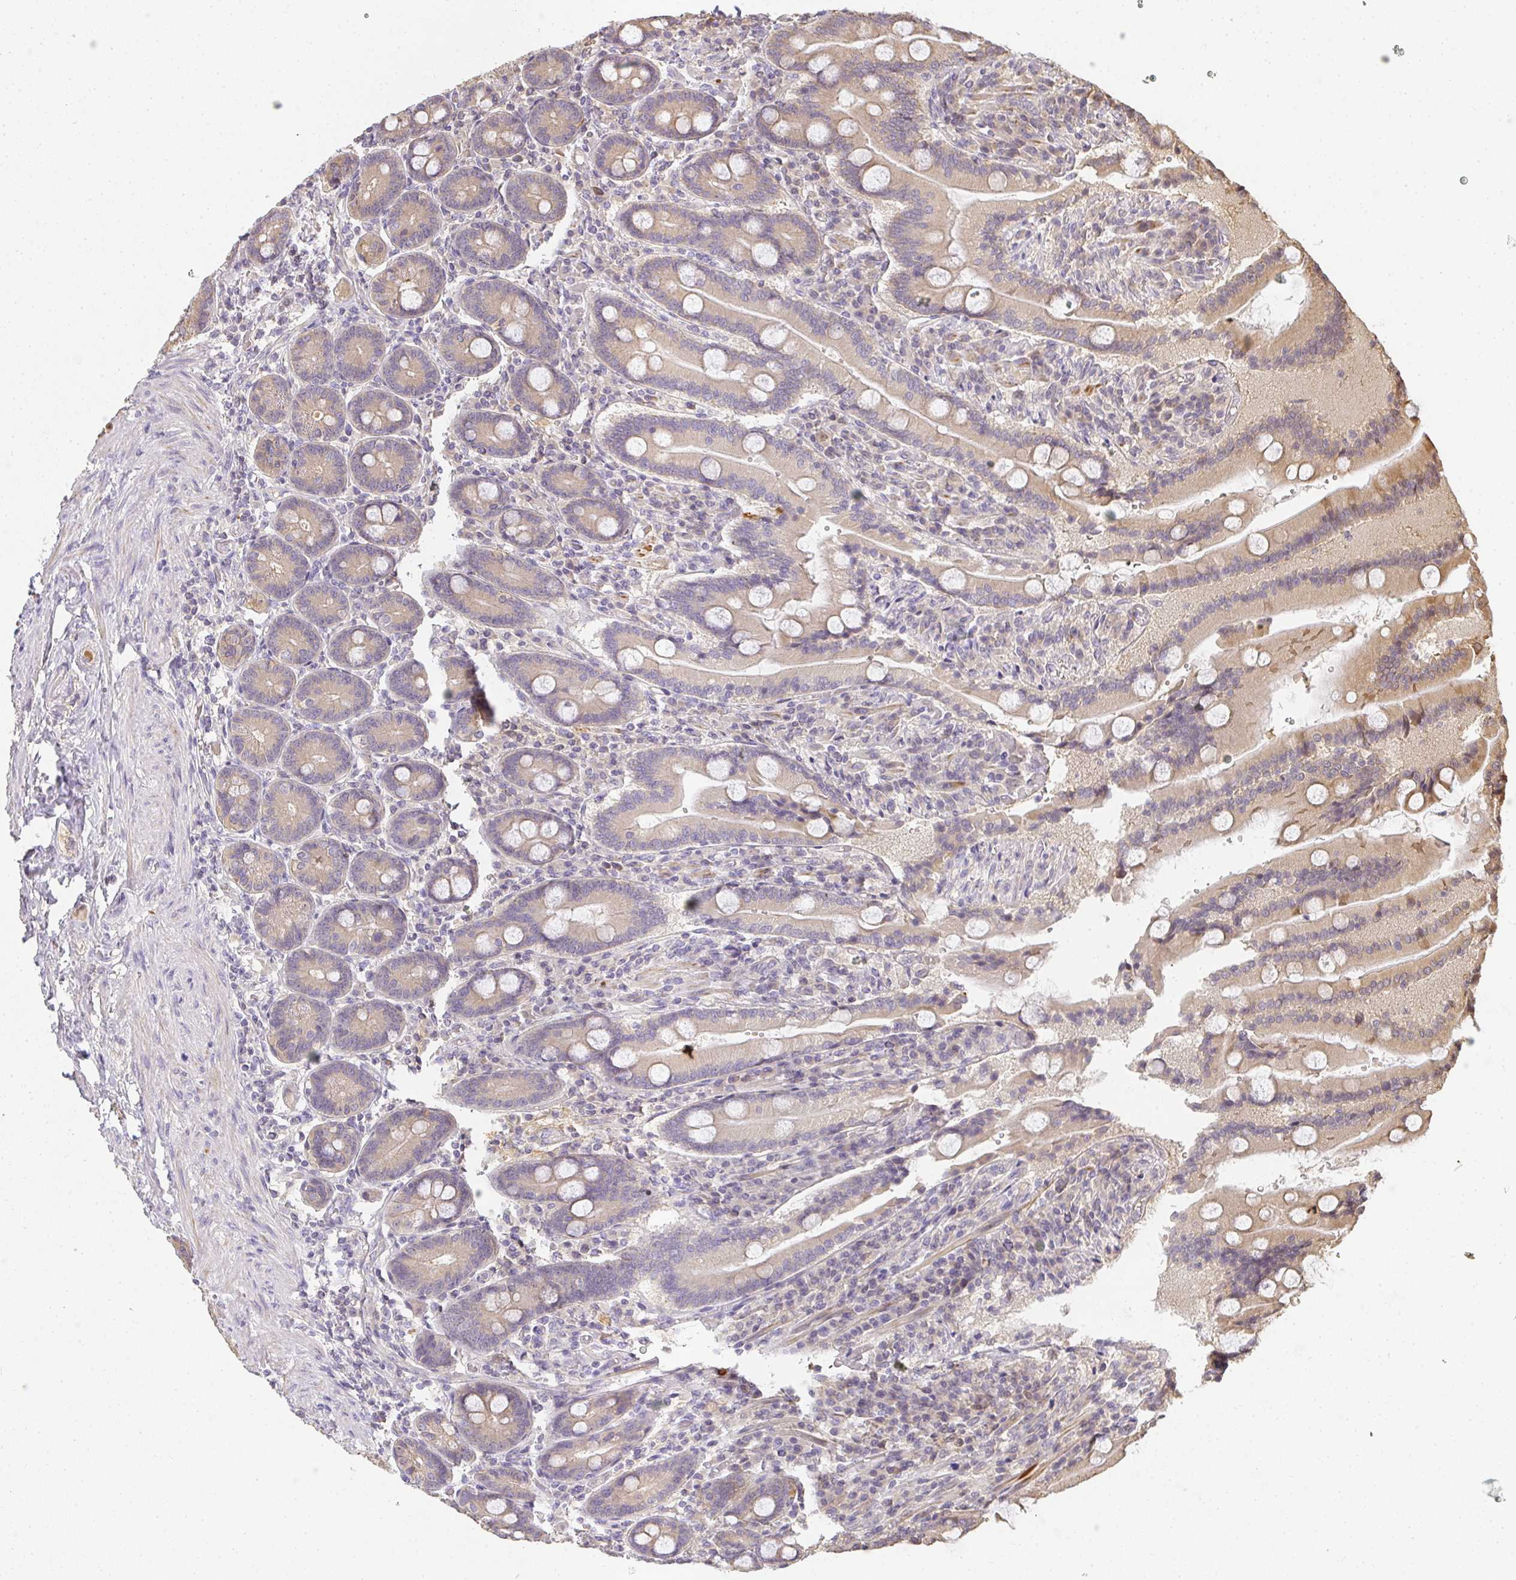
{"staining": {"intensity": "weak", "quantity": "25%-75%", "location": "cytoplasmic/membranous"}, "tissue": "duodenum", "cell_type": "Glandular cells", "image_type": "normal", "snomed": [{"axis": "morphology", "description": "Normal tissue, NOS"}, {"axis": "topography", "description": "Duodenum"}], "caption": "About 25%-75% of glandular cells in normal duodenum exhibit weak cytoplasmic/membranous protein expression as visualized by brown immunohistochemical staining.", "gene": "SLC35B3", "patient": {"sex": "female", "age": 62}}